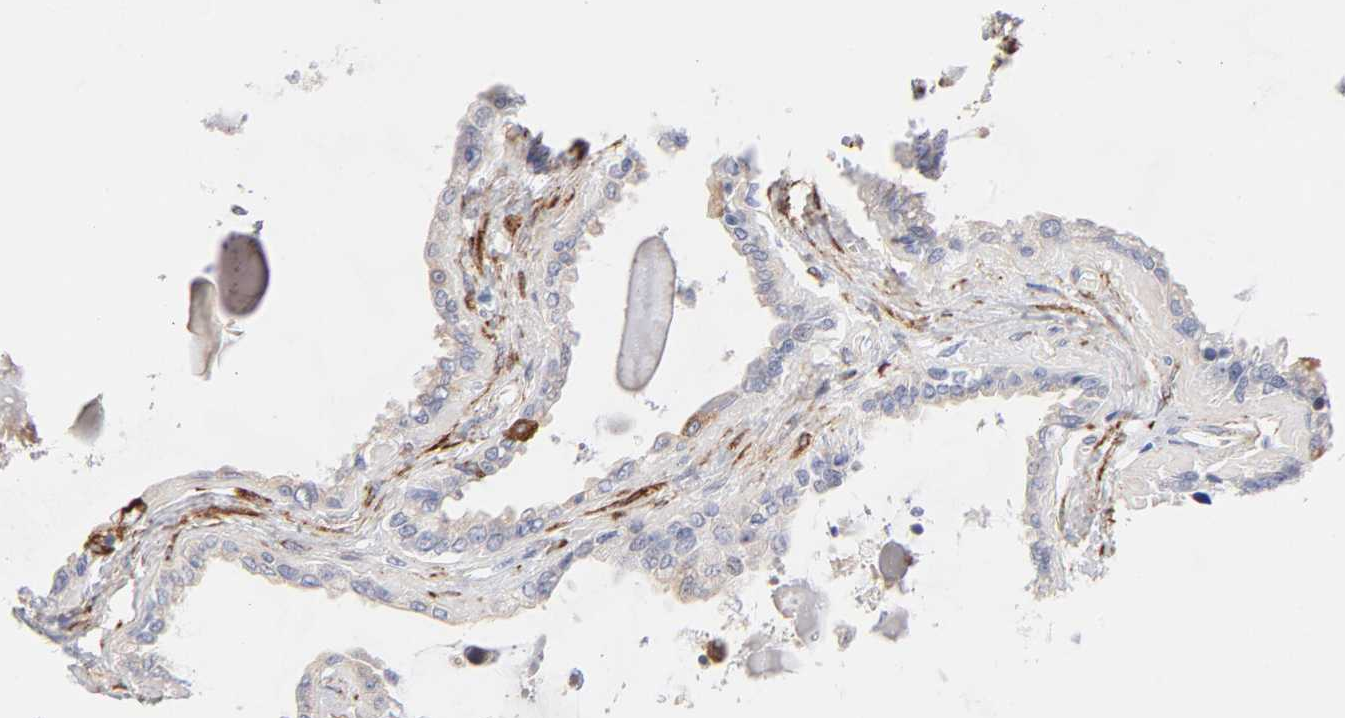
{"staining": {"intensity": "negative", "quantity": "none", "location": "none"}, "tissue": "seminal vesicle", "cell_type": "Glandular cells", "image_type": "normal", "snomed": [{"axis": "morphology", "description": "Normal tissue, NOS"}, {"axis": "morphology", "description": "Inflammation, NOS"}, {"axis": "topography", "description": "Urinary bladder"}, {"axis": "topography", "description": "Prostate"}, {"axis": "topography", "description": "Seminal veicle"}], "caption": "Protein analysis of normal seminal vesicle displays no significant positivity in glandular cells. Nuclei are stained in blue.", "gene": "MID1", "patient": {"sex": "male", "age": 82}}